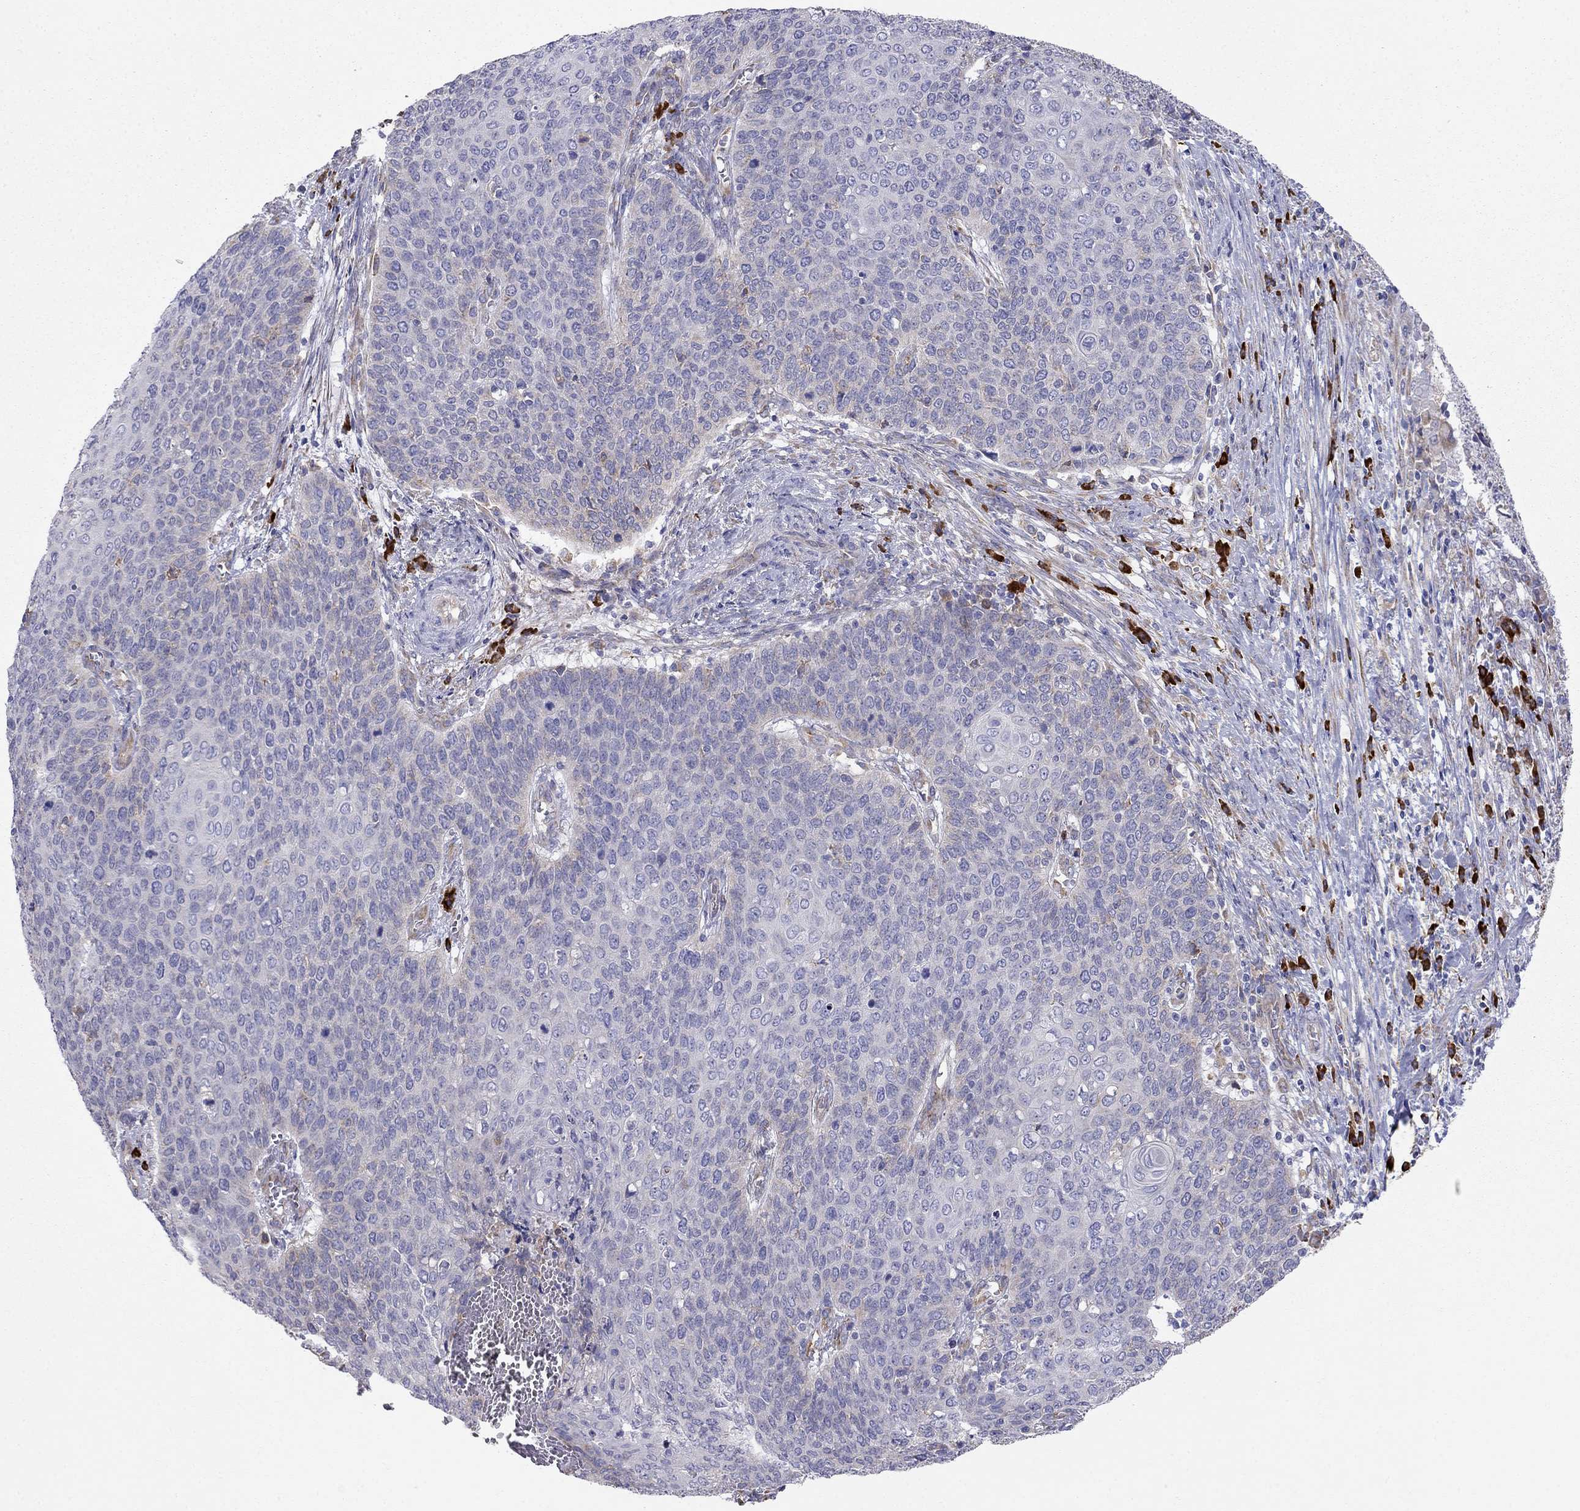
{"staining": {"intensity": "weak", "quantity": "25%-75%", "location": "cytoplasmic/membranous"}, "tissue": "cervical cancer", "cell_type": "Tumor cells", "image_type": "cancer", "snomed": [{"axis": "morphology", "description": "Squamous cell carcinoma, NOS"}, {"axis": "topography", "description": "Cervix"}], "caption": "Cervical cancer stained with a brown dye displays weak cytoplasmic/membranous positive expression in approximately 25%-75% of tumor cells.", "gene": "LONRF2", "patient": {"sex": "female", "age": 39}}